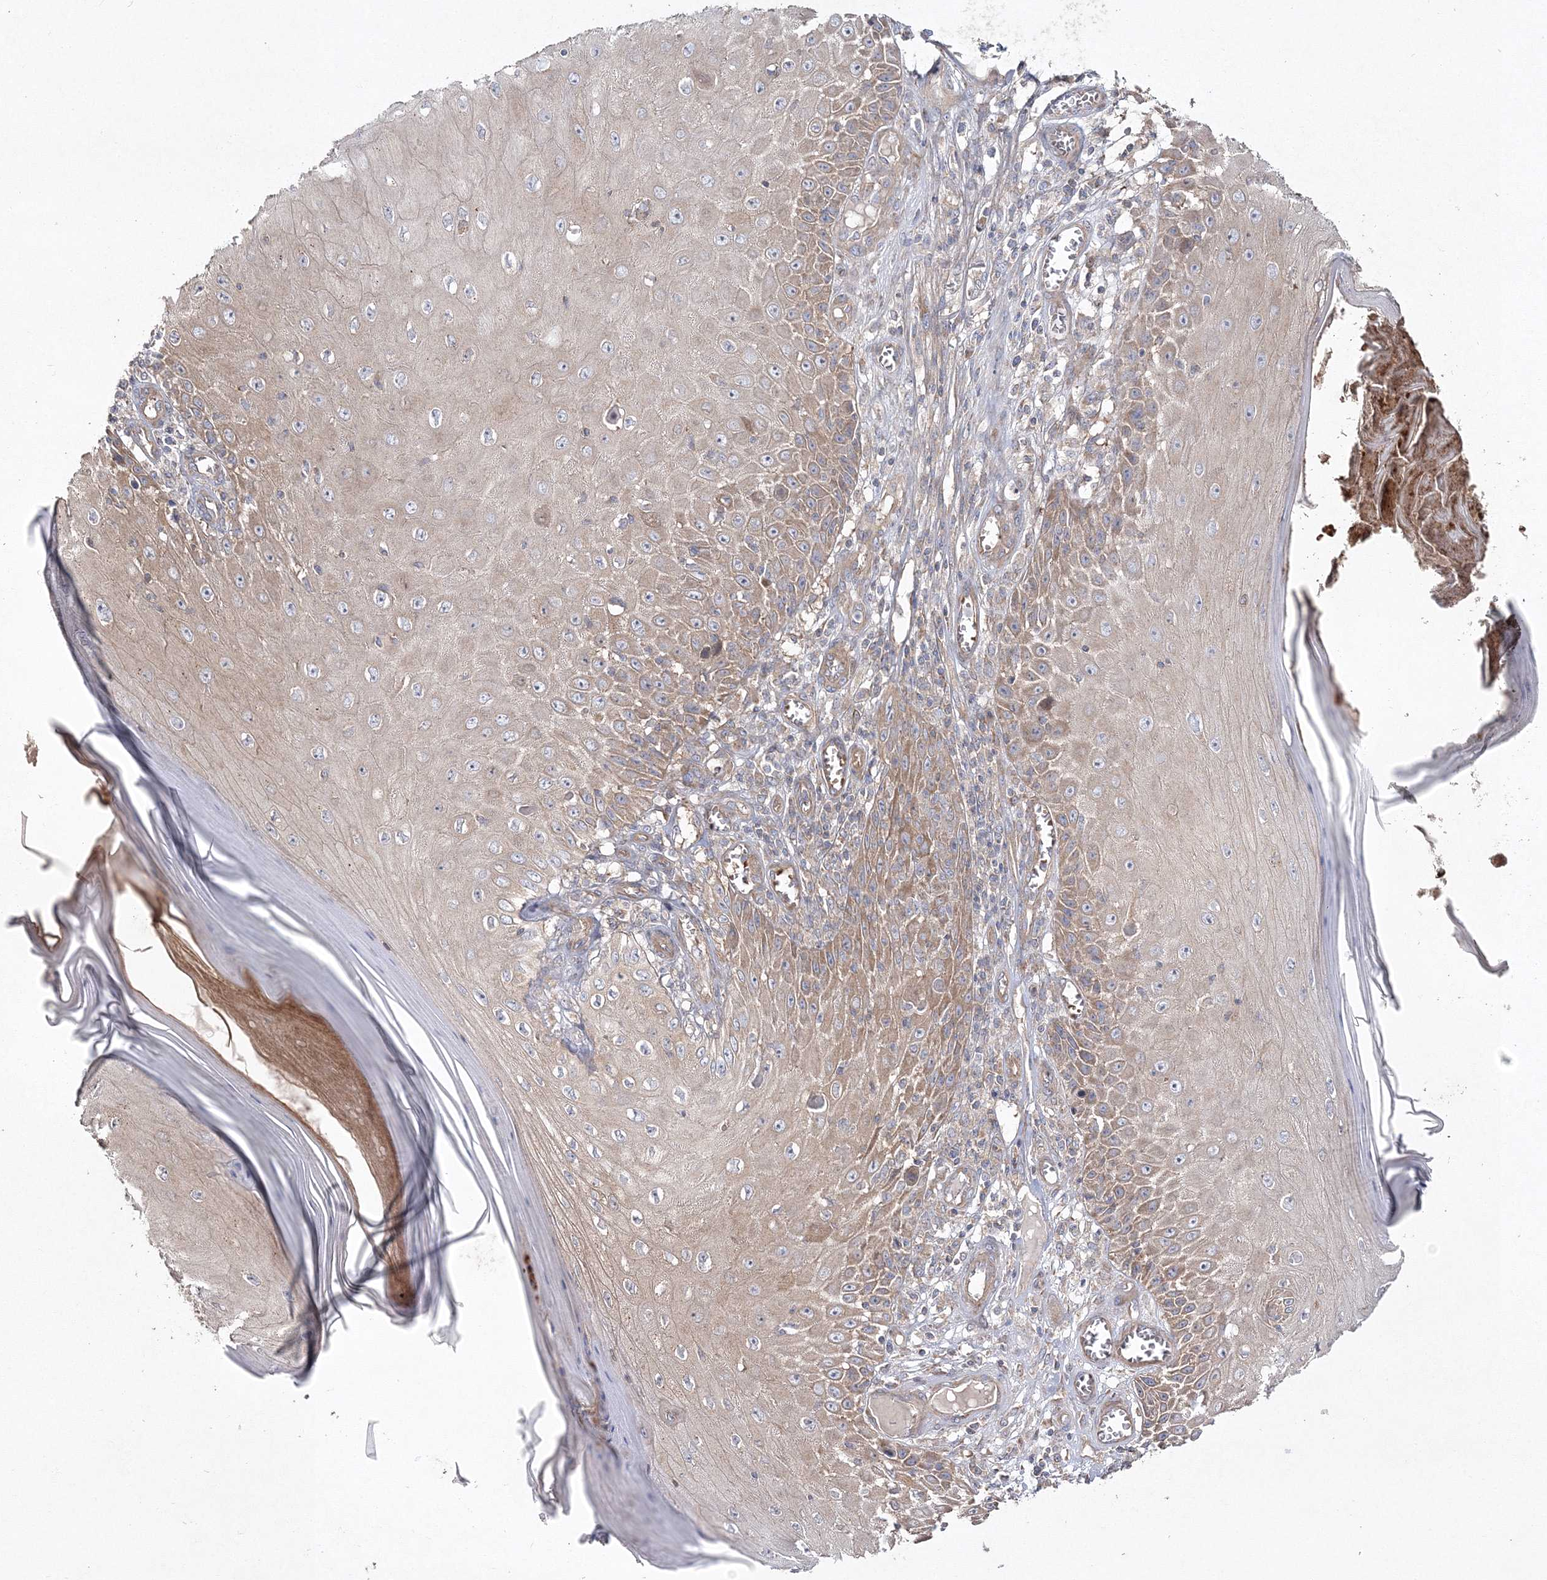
{"staining": {"intensity": "moderate", "quantity": "25%-75%", "location": "cytoplasmic/membranous"}, "tissue": "skin cancer", "cell_type": "Tumor cells", "image_type": "cancer", "snomed": [{"axis": "morphology", "description": "Squamous cell carcinoma, NOS"}, {"axis": "topography", "description": "Skin"}], "caption": "Moderate cytoplasmic/membranous positivity for a protein is present in approximately 25%-75% of tumor cells of skin cancer (squamous cell carcinoma) using immunohistochemistry.", "gene": "ZSWIM6", "patient": {"sex": "female", "age": 73}}